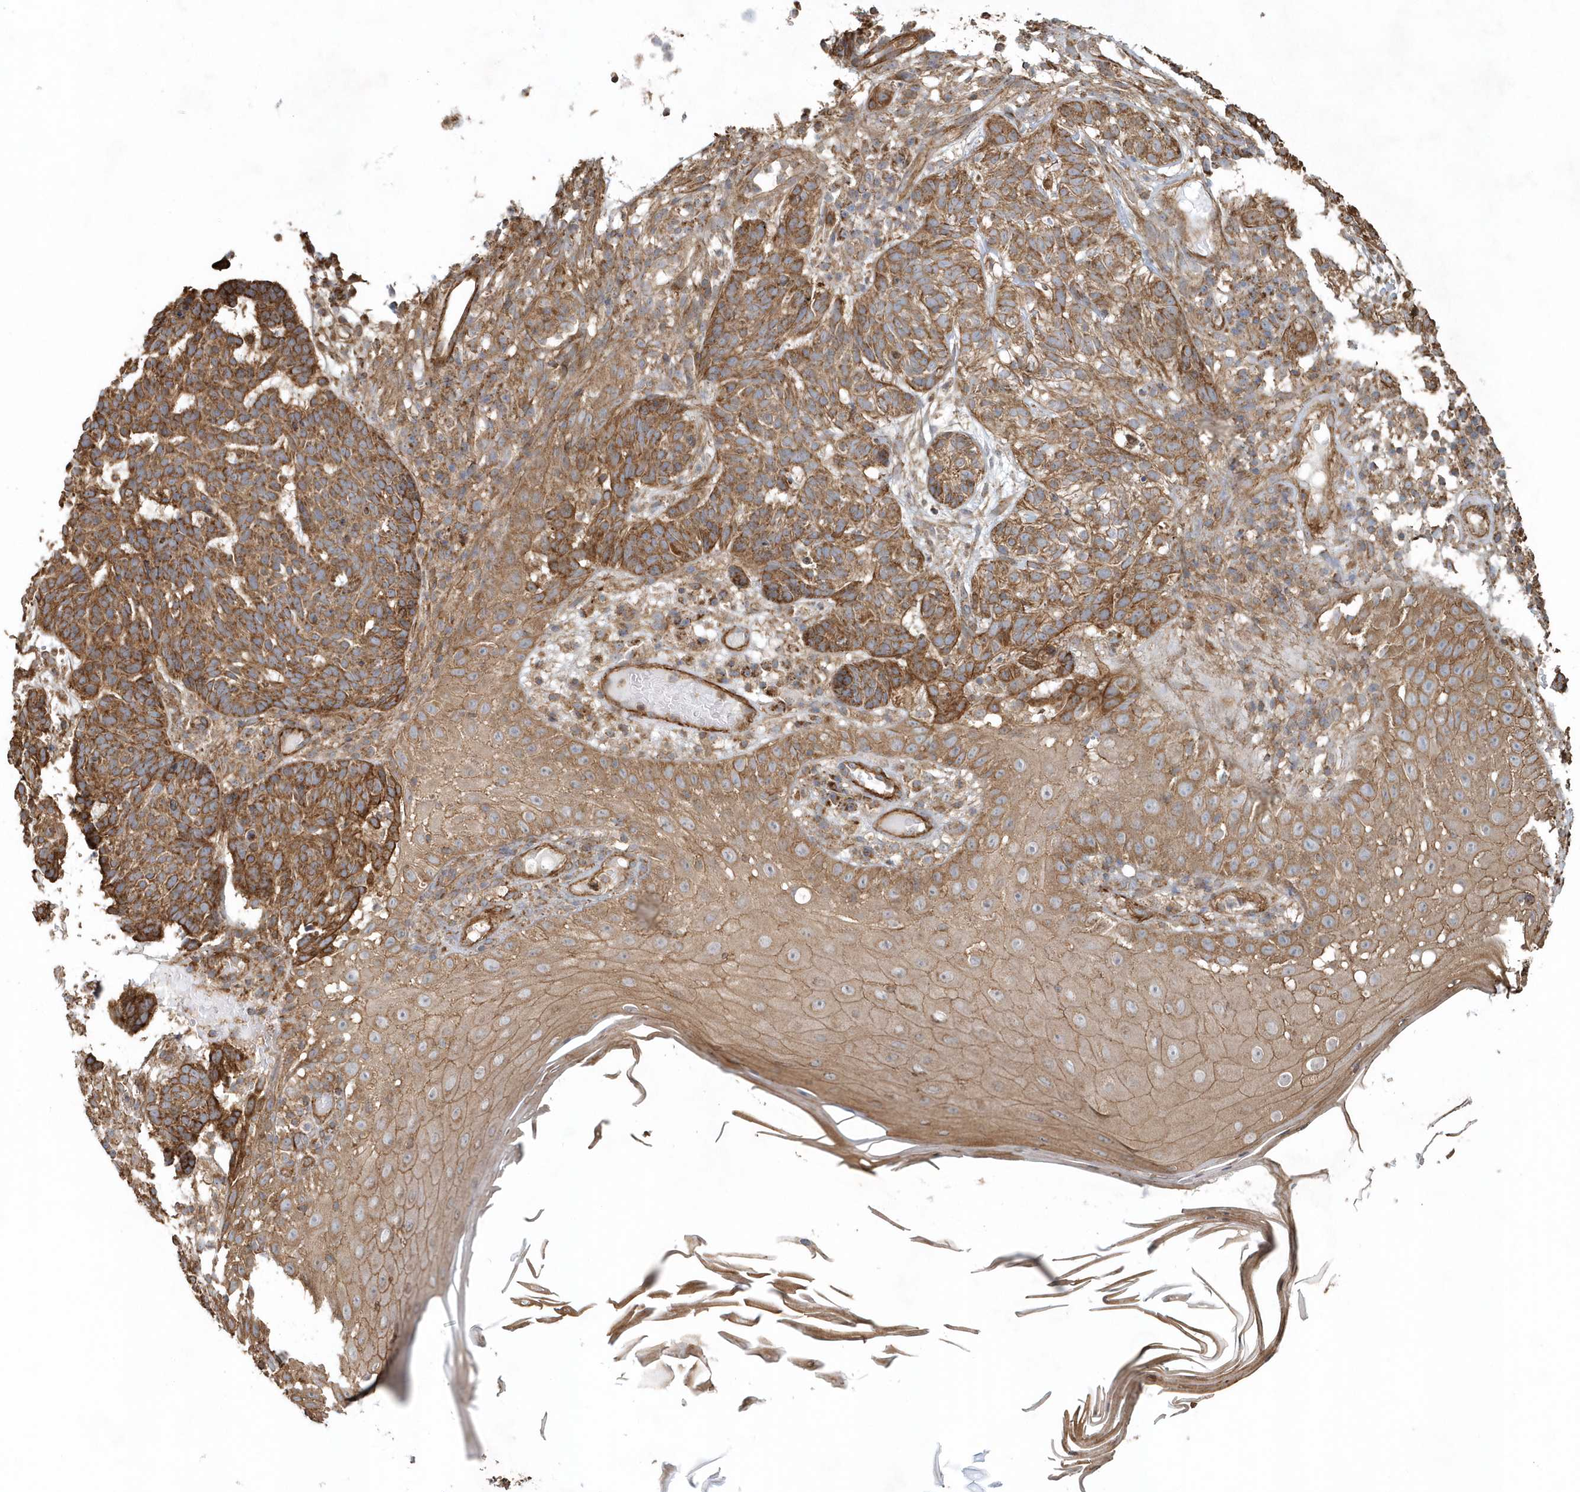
{"staining": {"intensity": "moderate", "quantity": ">75%", "location": "cytoplasmic/membranous"}, "tissue": "skin cancer", "cell_type": "Tumor cells", "image_type": "cancer", "snomed": [{"axis": "morphology", "description": "Basal cell carcinoma"}, {"axis": "topography", "description": "Skin"}], "caption": "Immunohistochemistry (IHC) of human skin basal cell carcinoma exhibits medium levels of moderate cytoplasmic/membranous expression in about >75% of tumor cells.", "gene": "MMUT", "patient": {"sex": "male", "age": 85}}